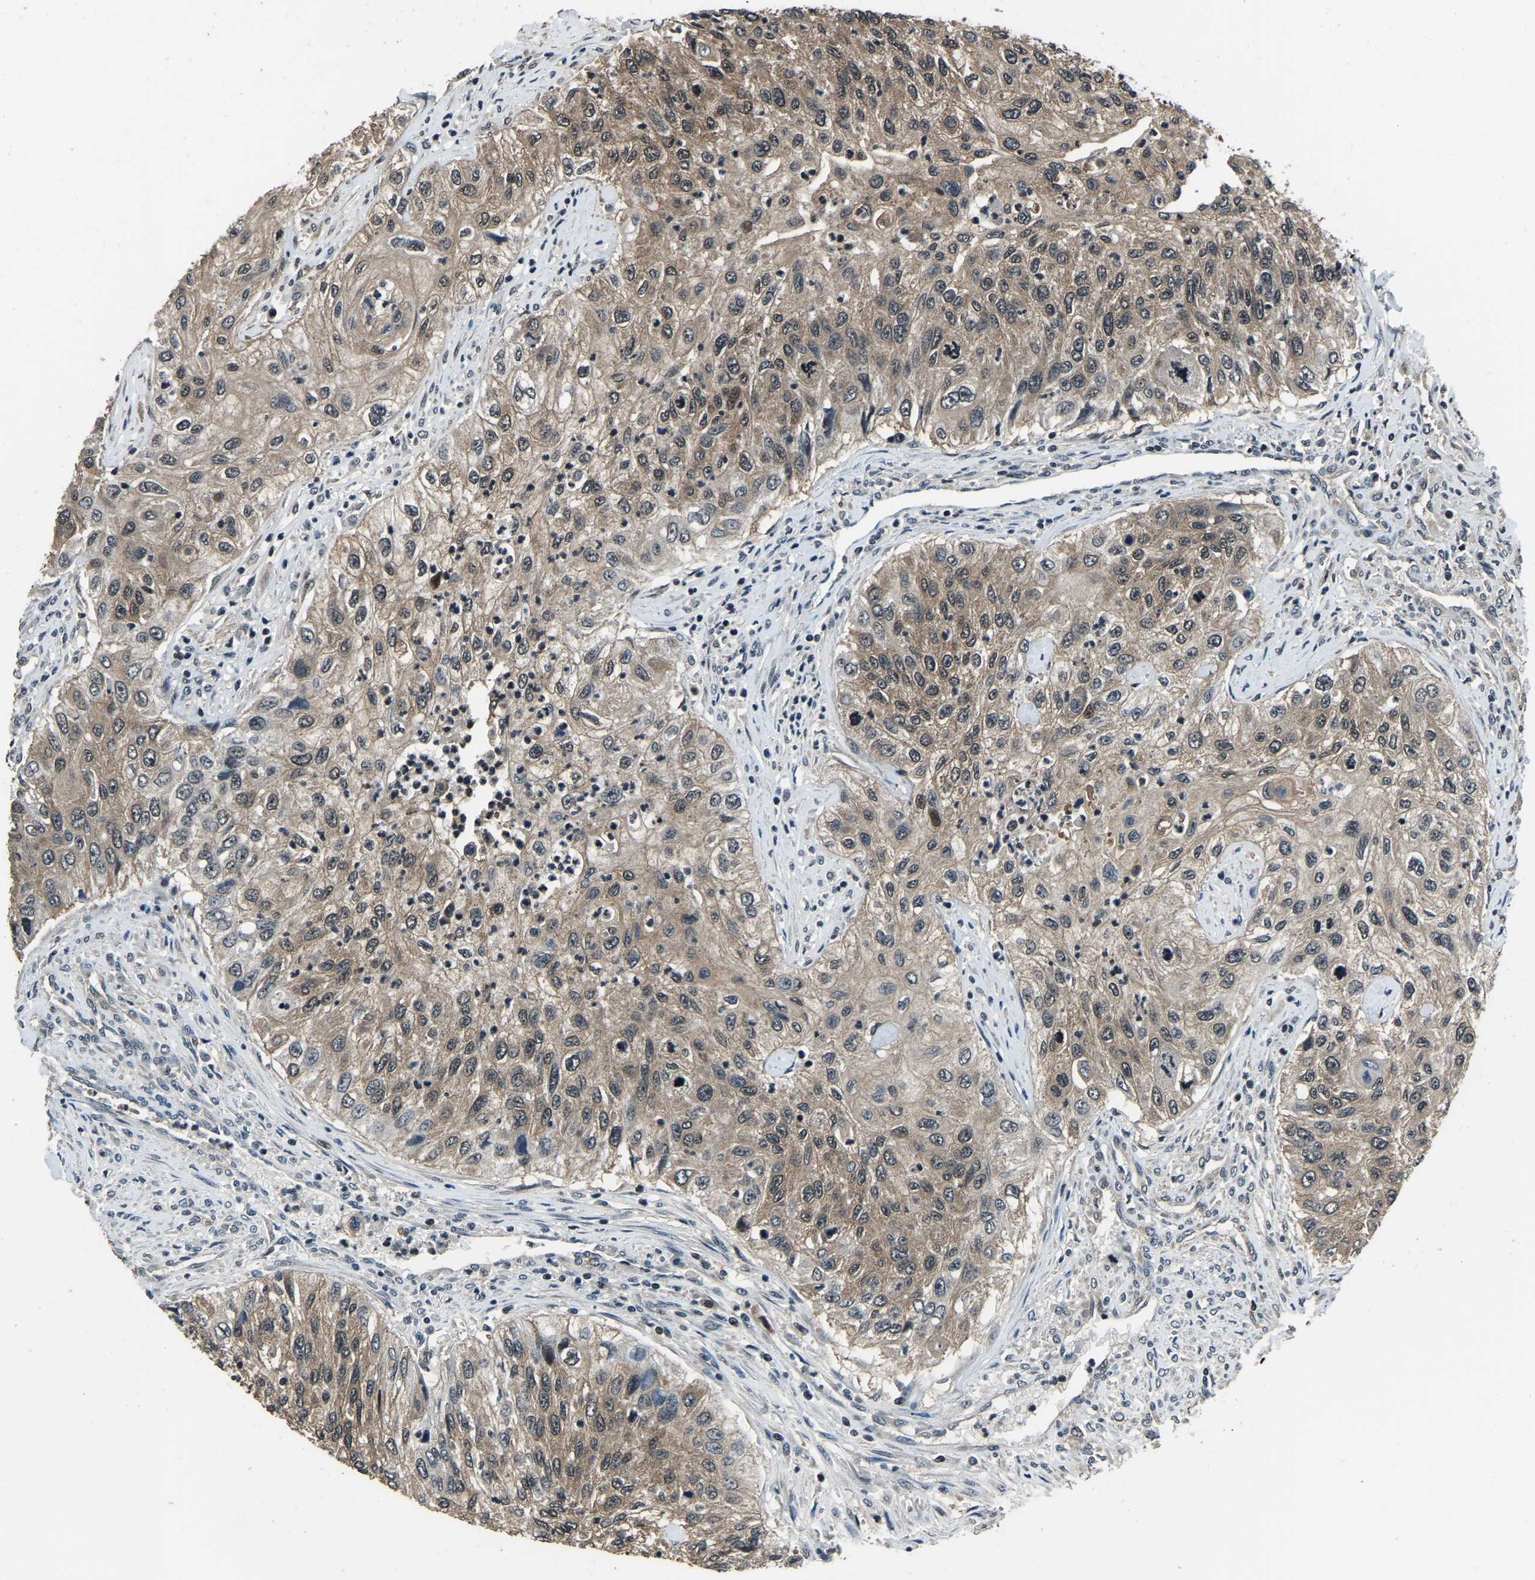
{"staining": {"intensity": "moderate", "quantity": ">75%", "location": "cytoplasmic/membranous"}, "tissue": "urothelial cancer", "cell_type": "Tumor cells", "image_type": "cancer", "snomed": [{"axis": "morphology", "description": "Urothelial carcinoma, High grade"}, {"axis": "topography", "description": "Urinary bladder"}], "caption": "High-magnification brightfield microscopy of urothelial carcinoma (high-grade) stained with DAB (brown) and counterstained with hematoxylin (blue). tumor cells exhibit moderate cytoplasmic/membranous staining is seen in about>75% of cells.", "gene": "ANKIB1", "patient": {"sex": "female", "age": 60}}